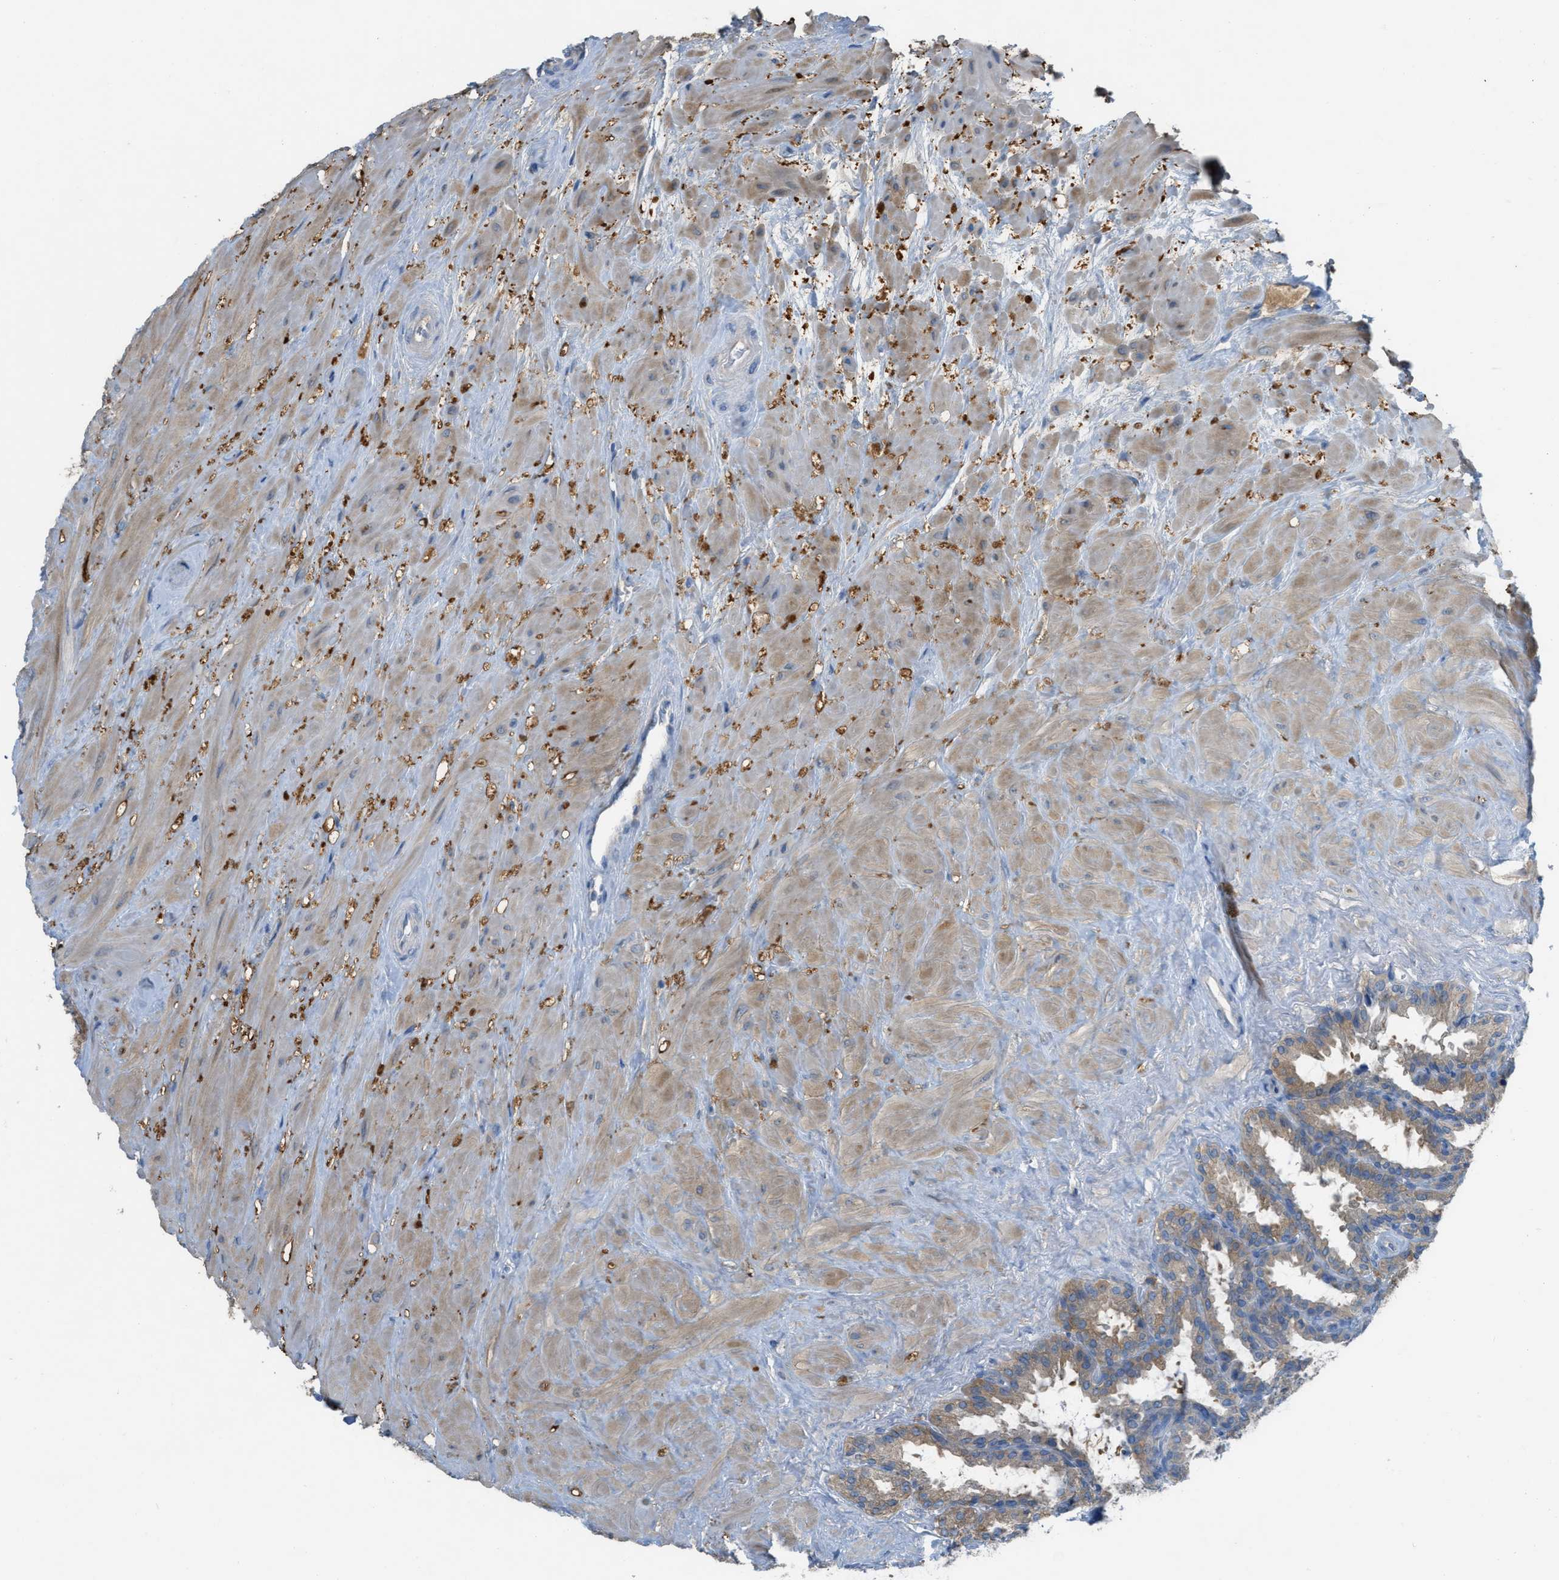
{"staining": {"intensity": "moderate", "quantity": "25%-75%", "location": "cytoplasmic/membranous"}, "tissue": "seminal vesicle", "cell_type": "Glandular cells", "image_type": "normal", "snomed": [{"axis": "morphology", "description": "Normal tissue, NOS"}, {"axis": "topography", "description": "Seminal veicle"}], "caption": "Immunohistochemical staining of normal seminal vesicle shows 25%-75% levels of moderate cytoplasmic/membranous protein positivity in approximately 25%-75% of glandular cells.", "gene": "UBA5", "patient": {"sex": "male", "age": 46}}